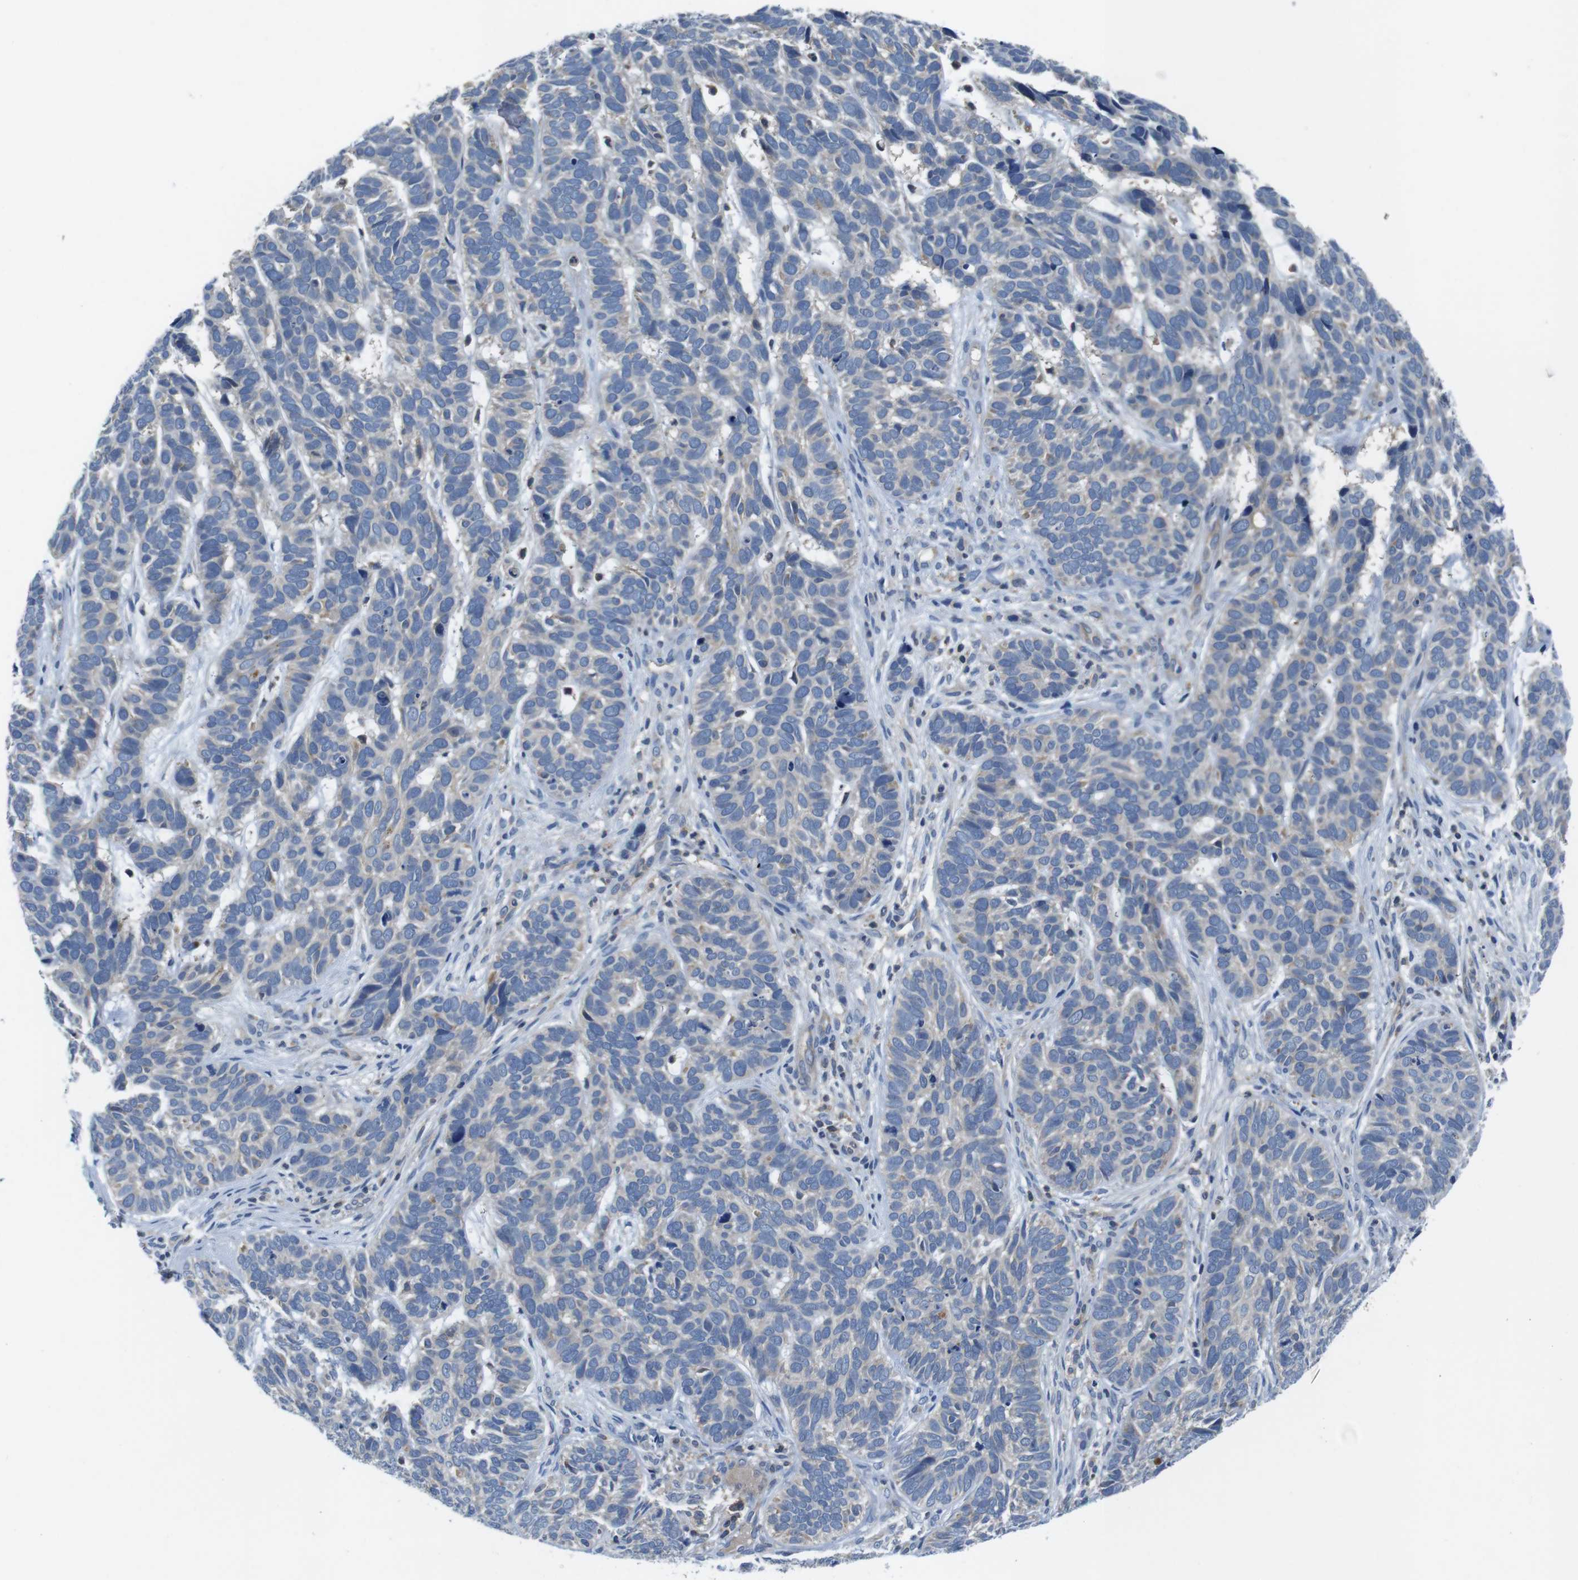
{"staining": {"intensity": "negative", "quantity": "none", "location": "none"}, "tissue": "skin cancer", "cell_type": "Tumor cells", "image_type": "cancer", "snomed": [{"axis": "morphology", "description": "Basal cell carcinoma"}, {"axis": "topography", "description": "Skin"}], "caption": "Immunohistochemistry (IHC) photomicrograph of neoplastic tissue: skin cancer (basal cell carcinoma) stained with DAB (3,3'-diaminobenzidine) shows no significant protein staining in tumor cells.", "gene": "PIK3CD", "patient": {"sex": "male", "age": 87}}